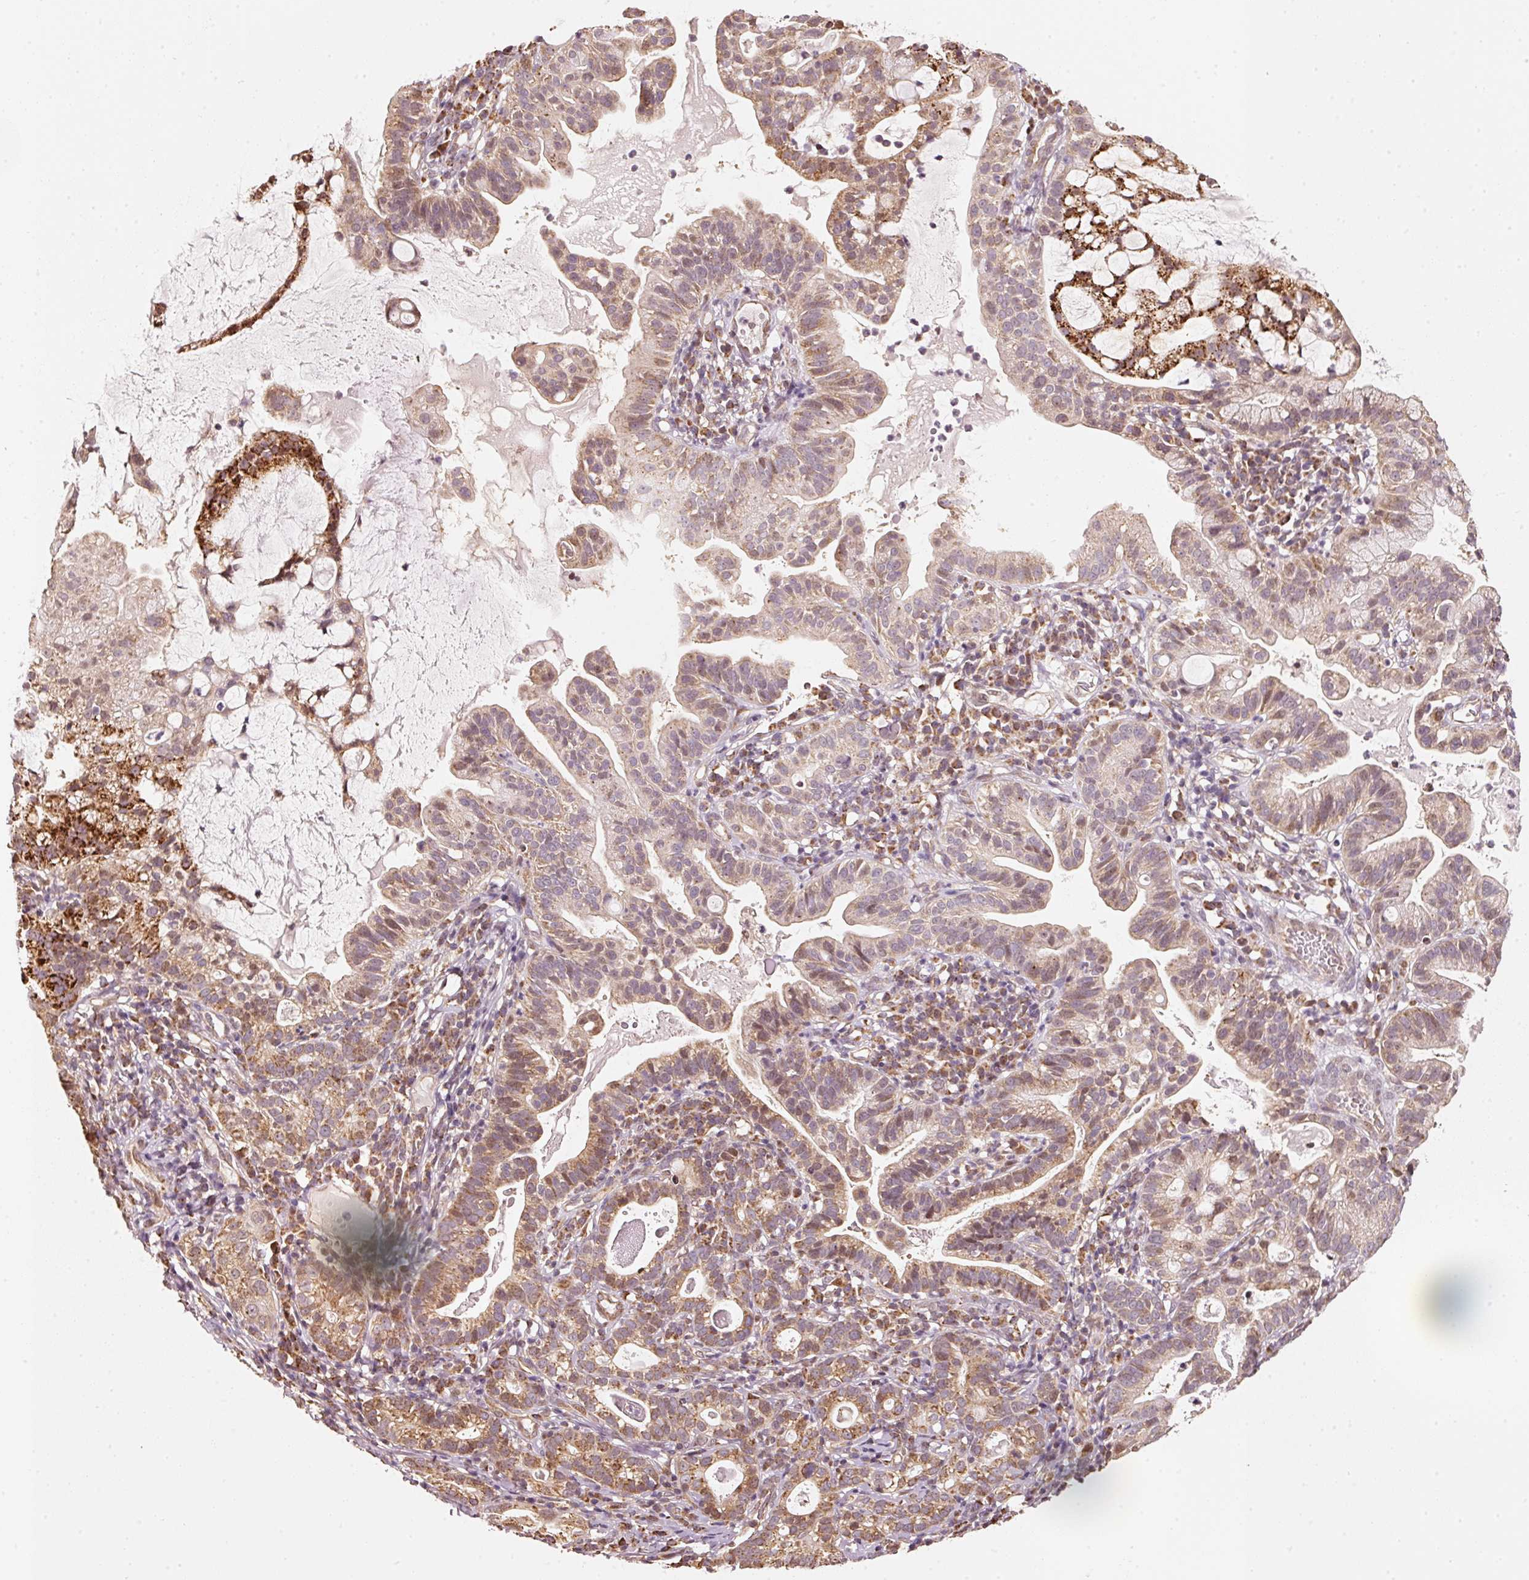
{"staining": {"intensity": "moderate", "quantity": ">75%", "location": "cytoplasmic/membranous,nuclear"}, "tissue": "cervical cancer", "cell_type": "Tumor cells", "image_type": "cancer", "snomed": [{"axis": "morphology", "description": "Adenocarcinoma, NOS"}, {"axis": "topography", "description": "Cervix"}], "caption": "Protein expression analysis of cervical cancer shows moderate cytoplasmic/membranous and nuclear staining in approximately >75% of tumor cells.", "gene": "RAB35", "patient": {"sex": "female", "age": 41}}